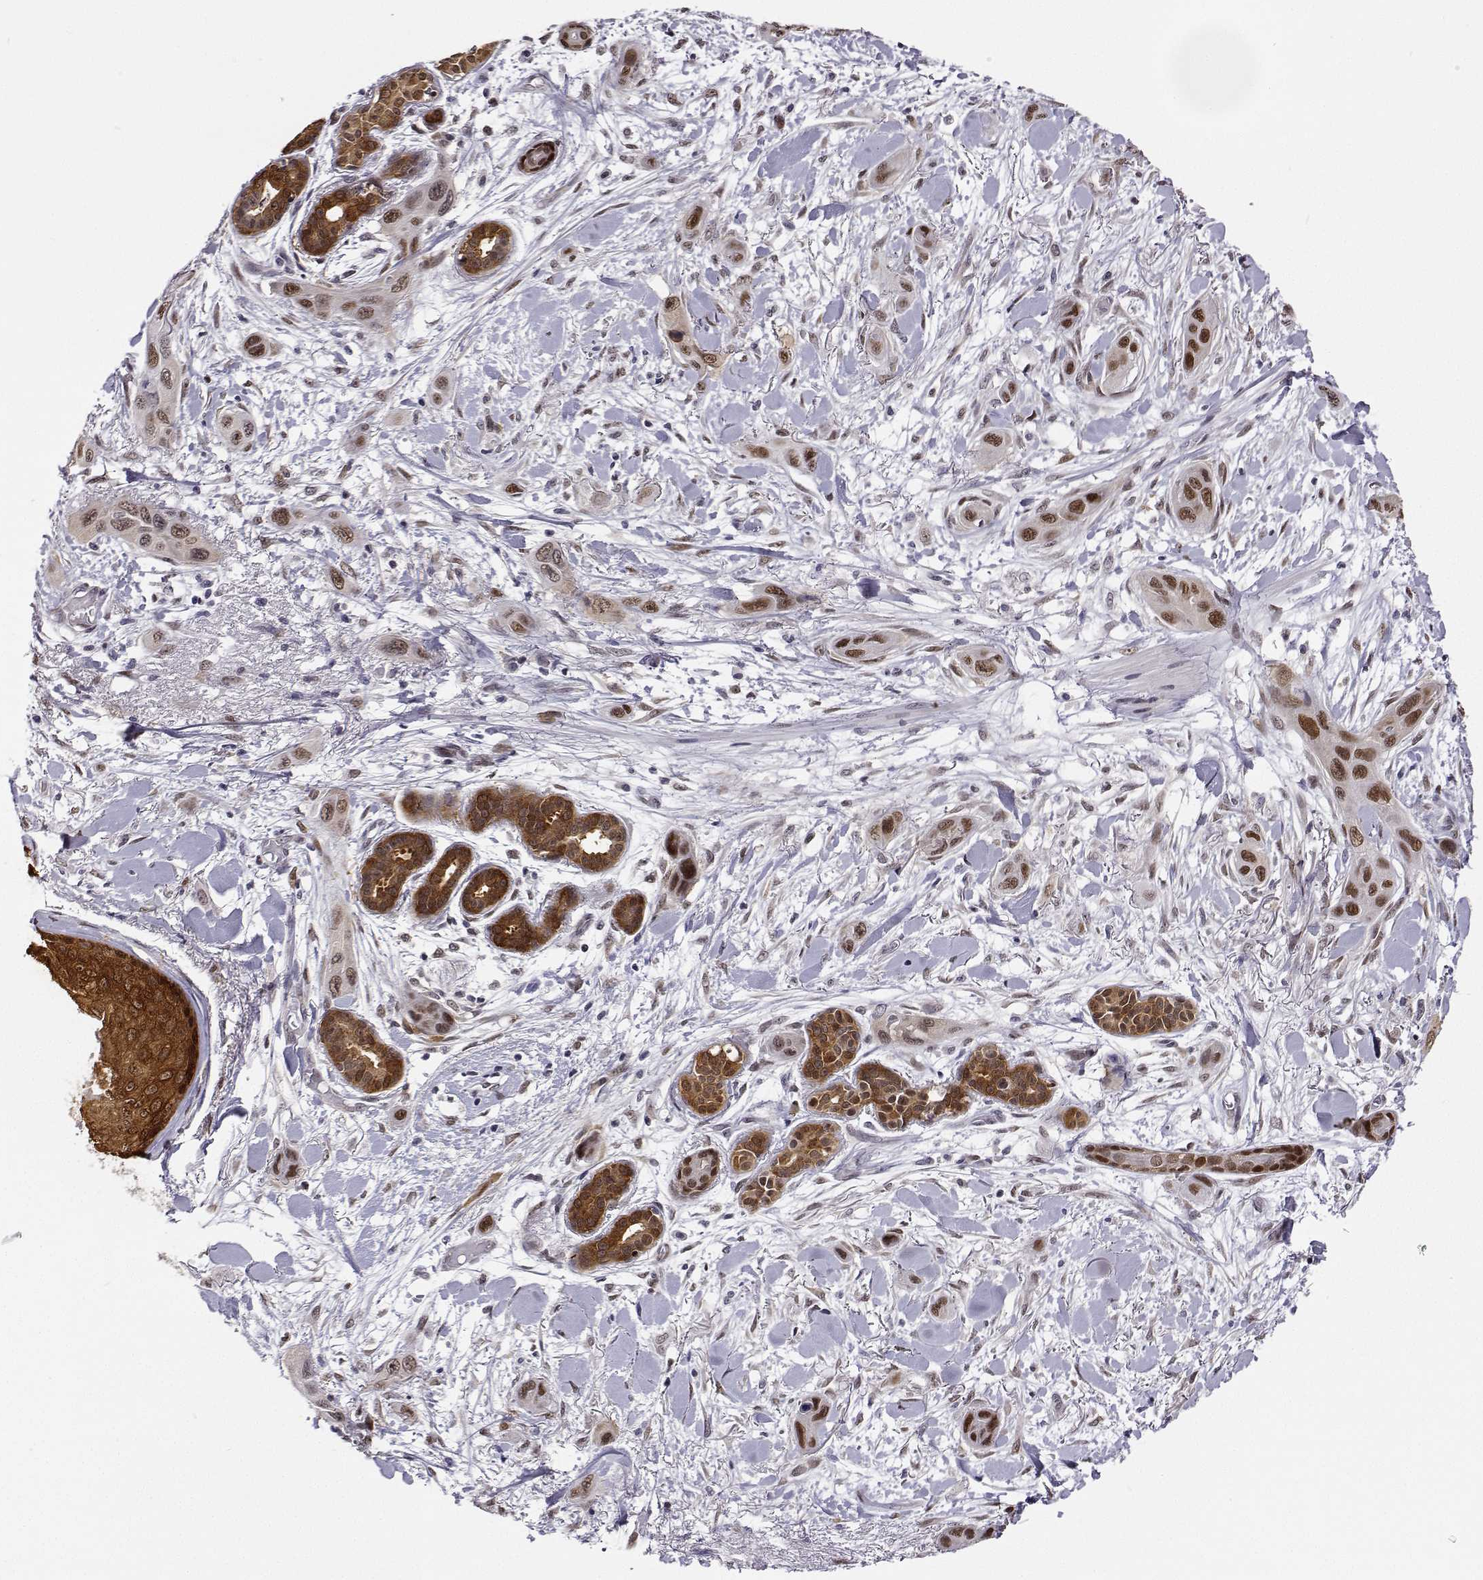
{"staining": {"intensity": "moderate", "quantity": ">75%", "location": "cytoplasmic/membranous,nuclear"}, "tissue": "skin cancer", "cell_type": "Tumor cells", "image_type": "cancer", "snomed": [{"axis": "morphology", "description": "Squamous cell carcinoma, NOS"}, {"axis": "topography", "description": "Skin"}], "caption": "A high-resolution image shows IHC staining of skin cancer, which displays moderate cytoplasmic/membranous and nuclear staining in about >75% of tumor cells. The protein is shown in brown color, while the nuclei are stained blue.", "gene": "PHGDH", "patient": {"sex": "male", "age": 79}}